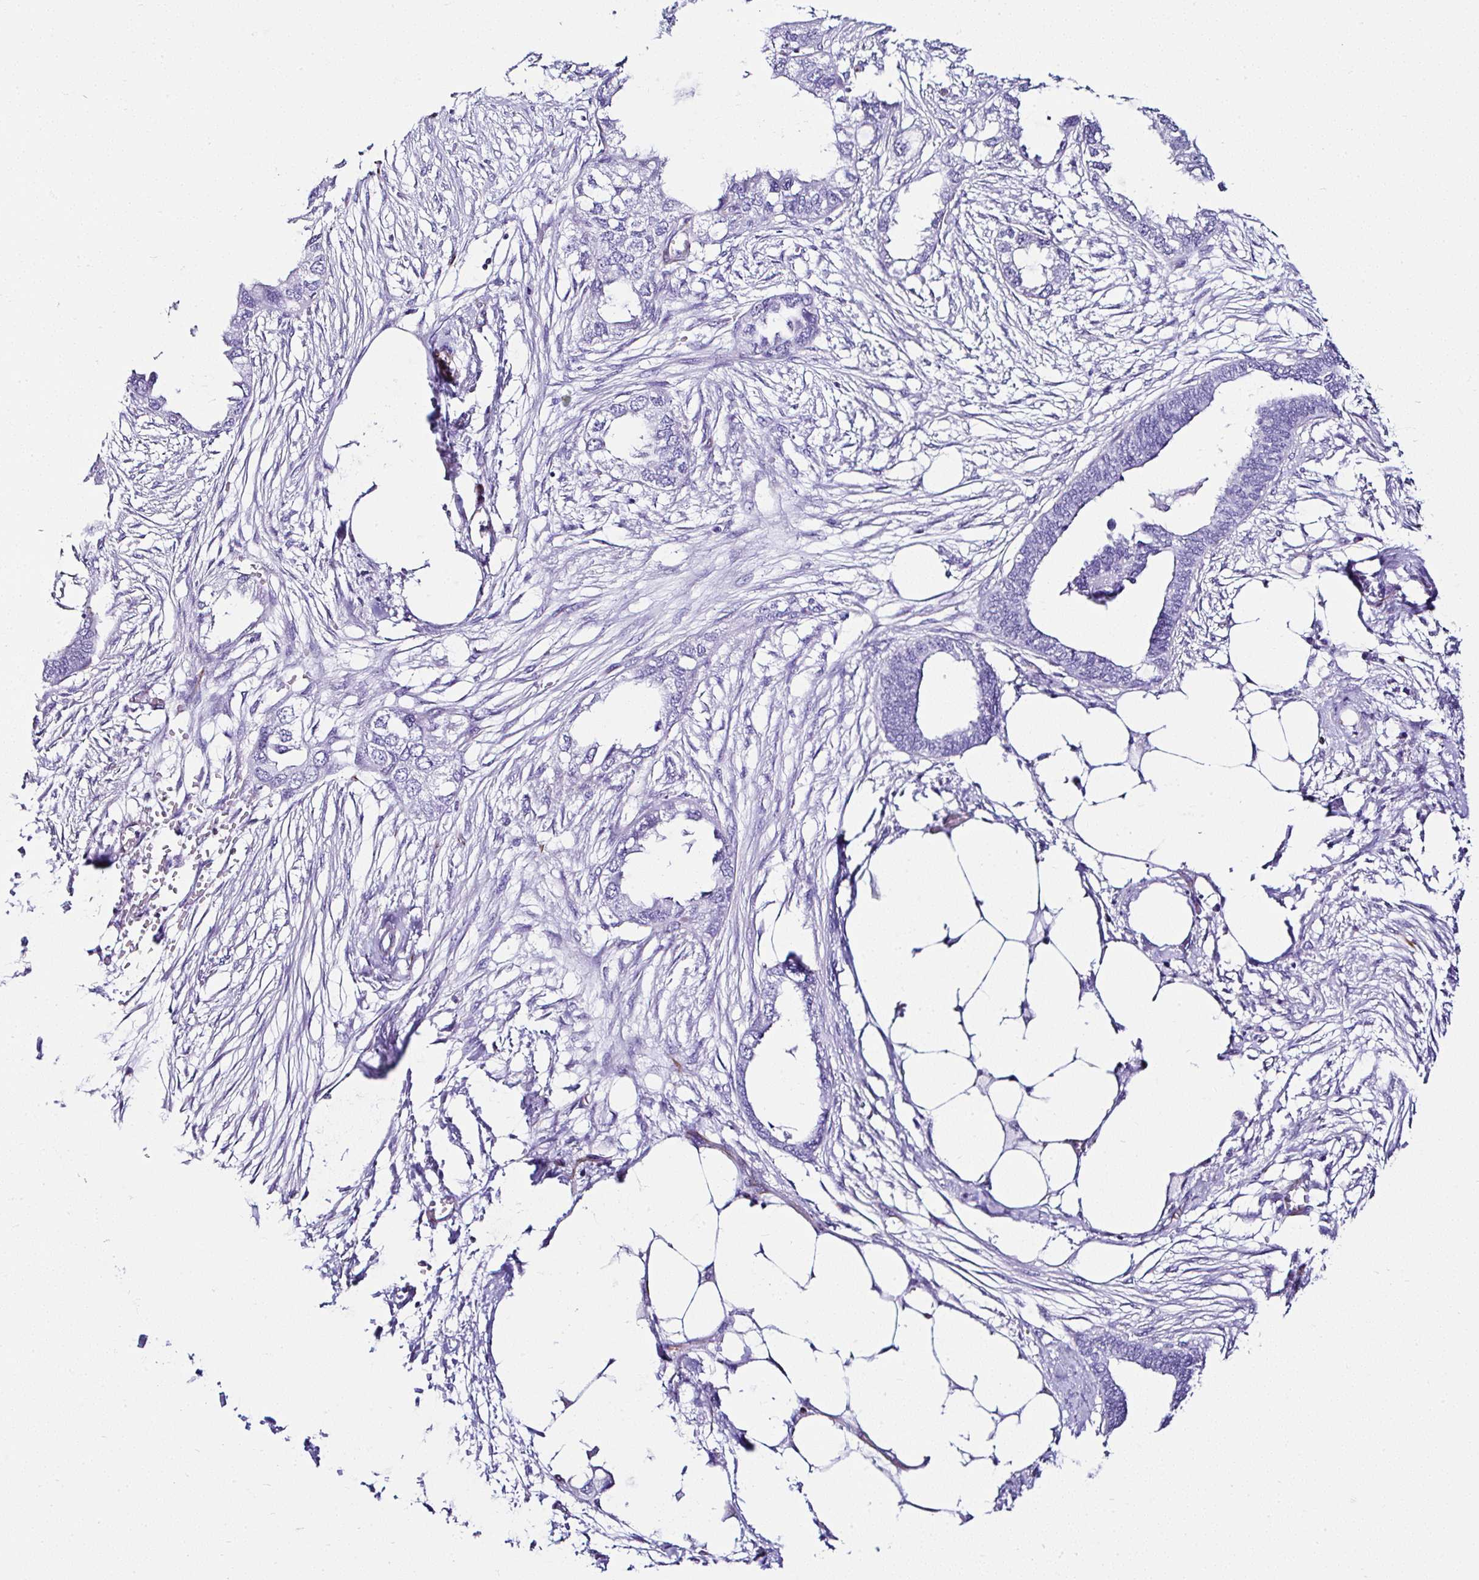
{"staining": {"intensity": "negative", "quantity": "none", "location": "none"}, "tissue": "endometrial cancer", "cell_type": "Tumor cells", "image_type": "cancer", "snomed": [{"axis": "morphology", "description": "Adenocarcinoma, NOS"}, {"axis": "morphology", "description": "Adenocarcinoma, metastatic, NOS"}, {"axis": "topography", "description": "Adipose tissue"}, {"axis": "topography", "description": "Endometrium"}], "caption": "Immunohistochemistry (IHC) micrograph of neoplastic tissue: metastatic adenocarcinoma (endometrial) stained with DAB (3,3'-diaminobenzidine) demonstrates no significant protein expression in tumor cells.", "gene": "DEPDC5", "patient": {"sex": "female", "age": 67}}